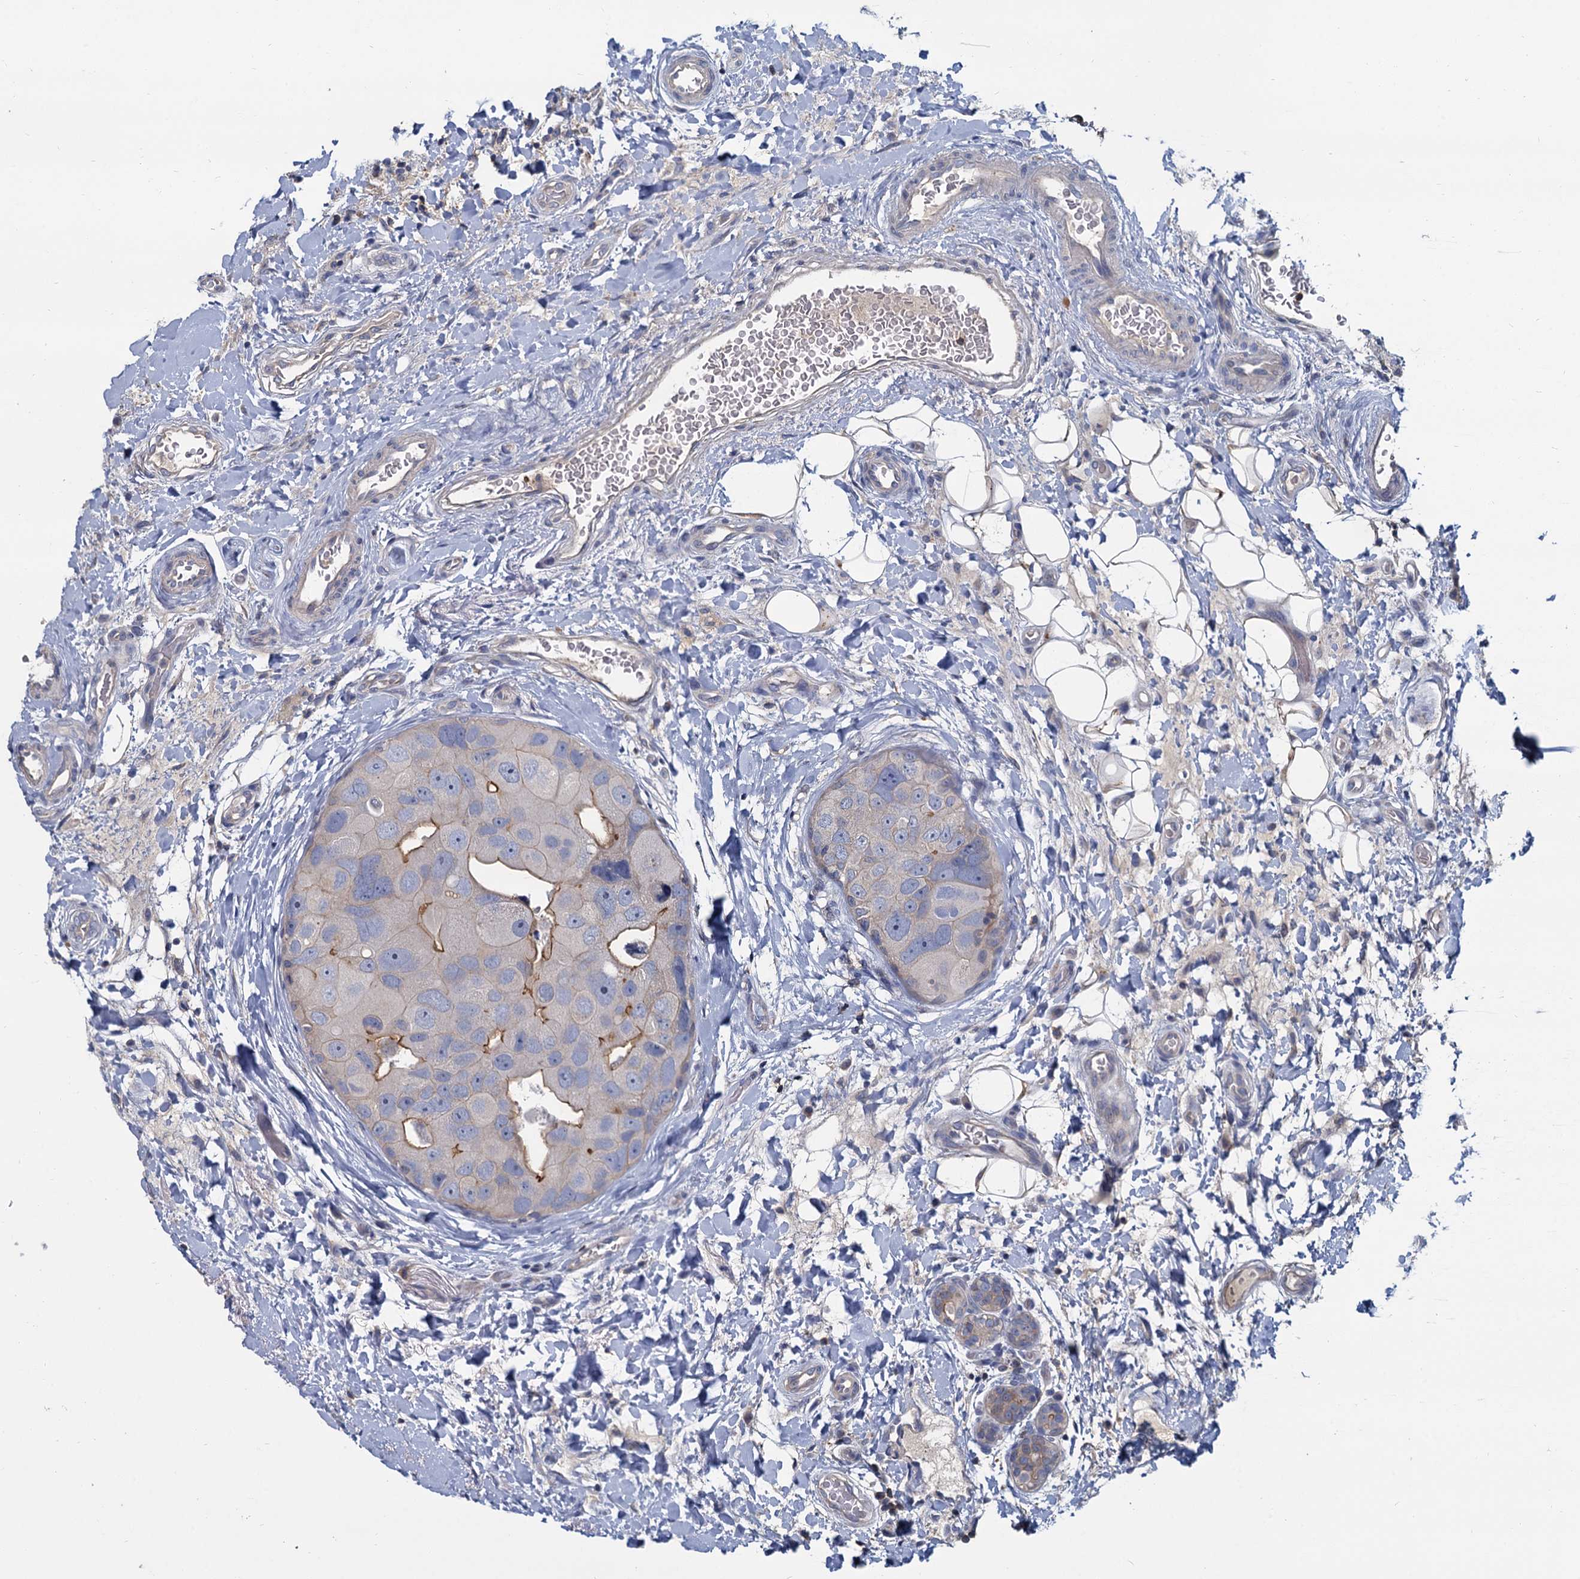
{"staining": {"intensity": "moderate", "quantity": "<25%", "location": "cytoplasmic/membranous"}, "tissue": "breast cancer", "cell_type": "Tumor cells", "image_type": "cancer", "snomed": [{"axis": "morphology", "description": "Normal tissue, NOS"}, {"axis": "morphology", "description": "Duct carcinoma"}, {"axis": "topography", "description": "Breast"}], "caption": "An image of invasive ductal carcinoma (breast) stained for a protein displays moderate cytoplasmic/membranous brown staining in tumor cells.", "gene": "ACSM3", "patient": {"sex": "female", "age": 62}}